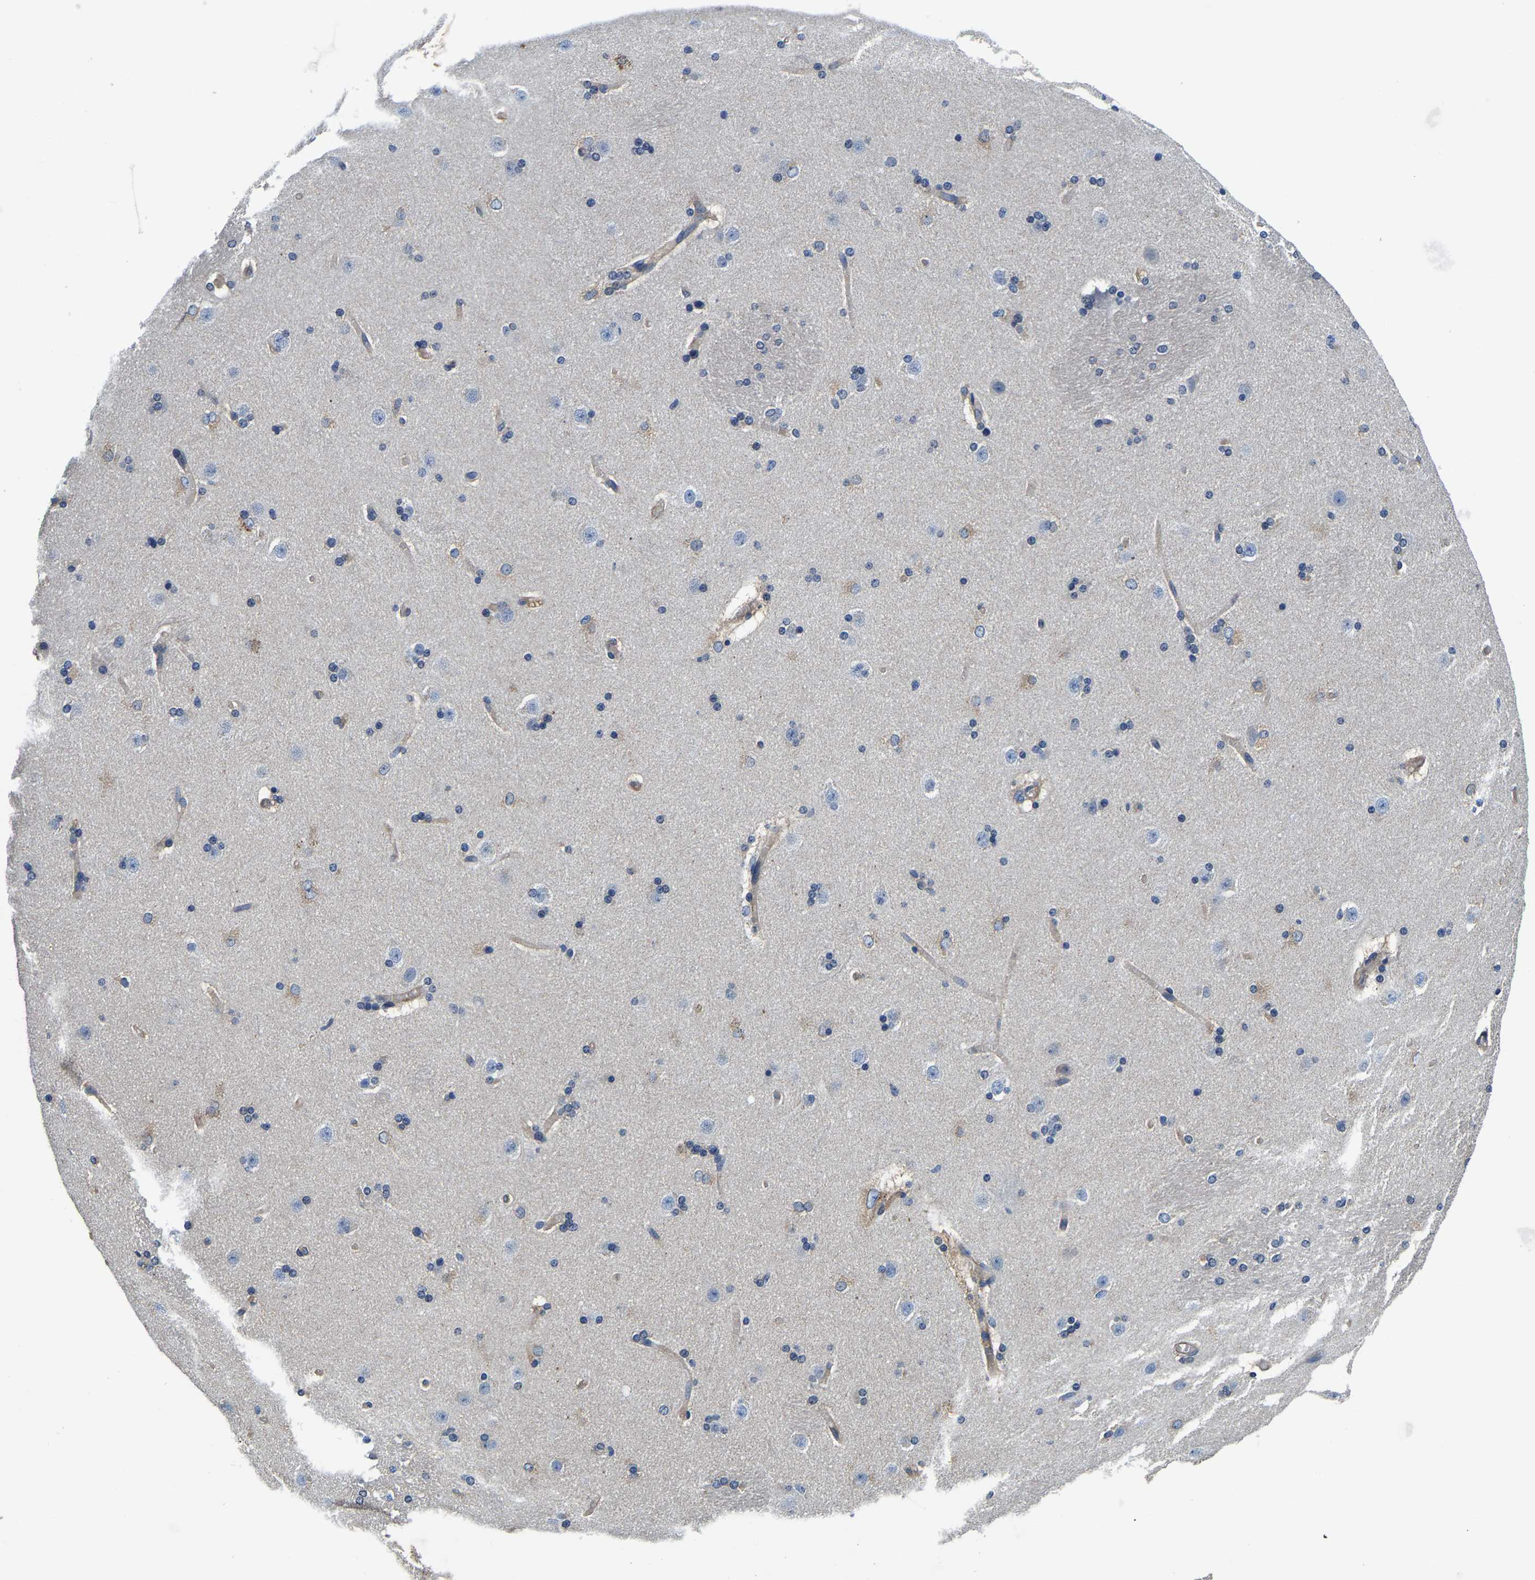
{"staining": {"intensity": "weak", "quantity": "<25%", "location": "cytoplasmic/membranous"}, "tissue": "caudate", "cell_type": "Glial cells", "image_type": "normal", "snomed": [{"axis": "morphology", "description": "Normal tissue, NOS"}, {"axis": "topography", "description": "Lateral ventricle wall"}], "caption": "Human caudate stained for a protein using immunohistochemistry exhibits no expression in glial cells.", "gene": "SH3GLB1", "patient": {"sex": "female", "age": 19}}